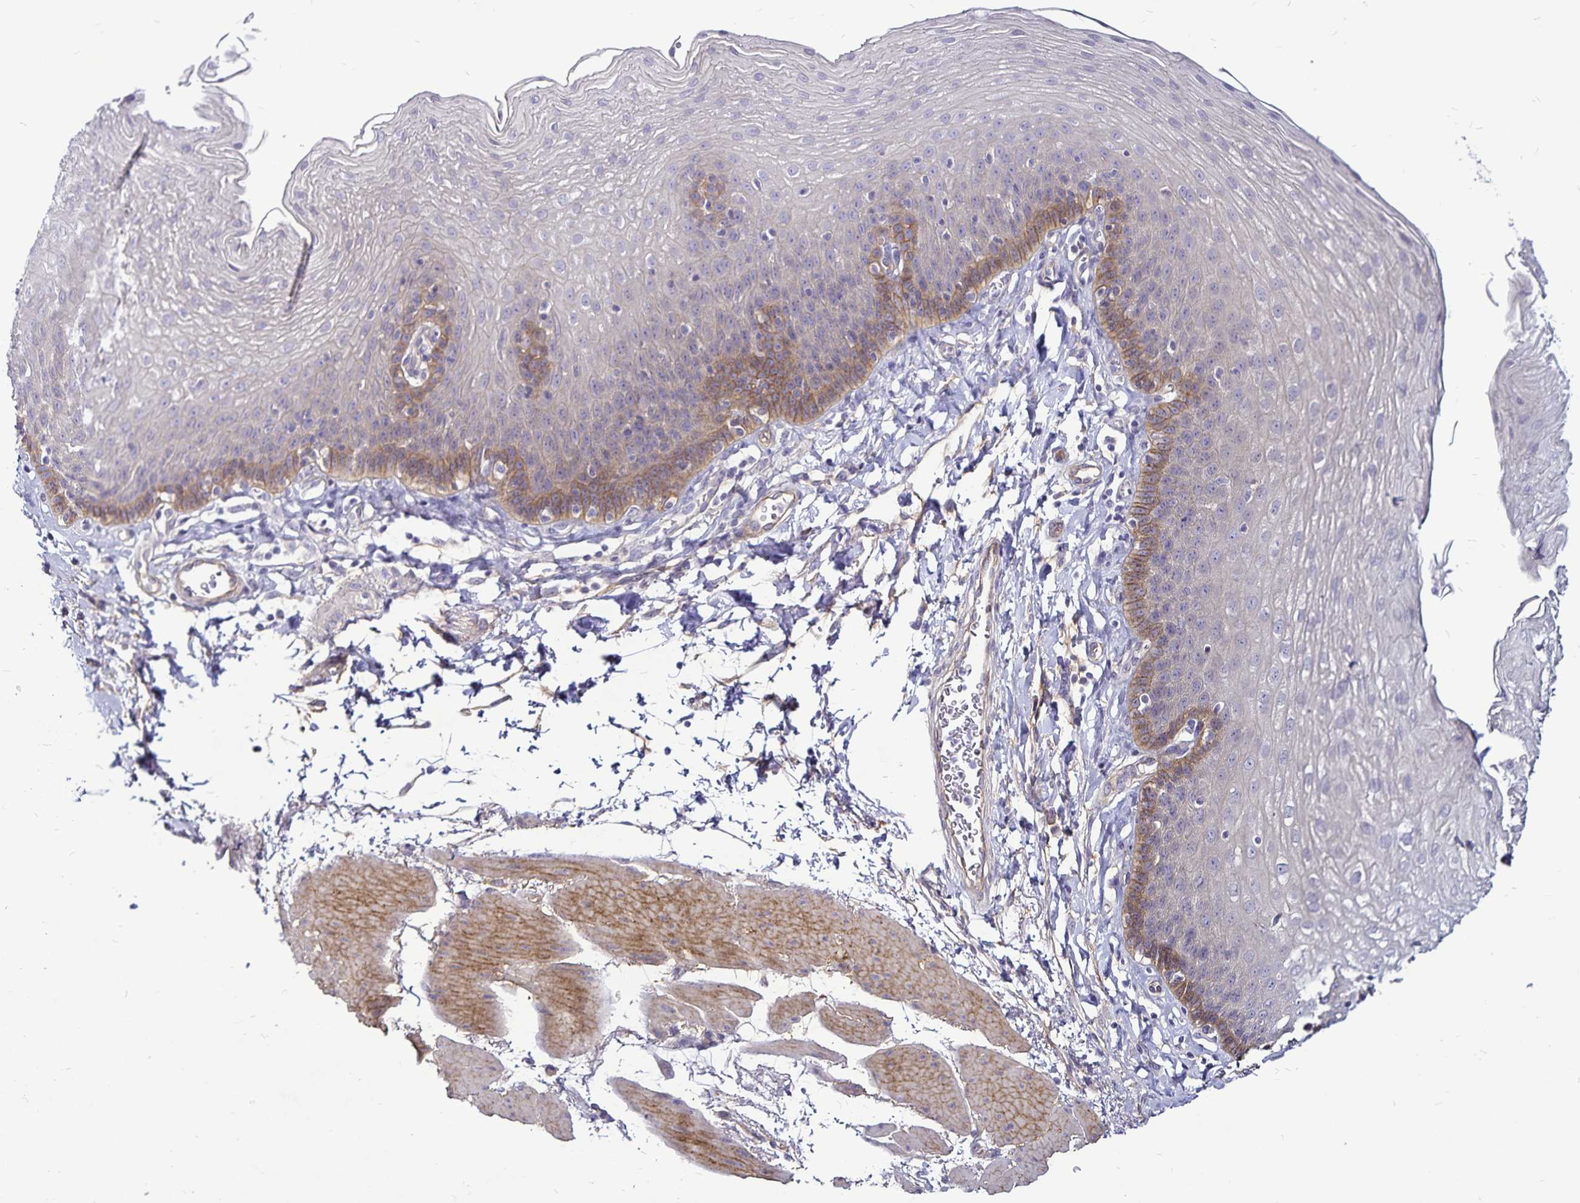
{"staining": {"intensity": "moderate", "quantity": "<25%", "location": "cytoplasmic/membranous"}, "tissue": "esophagus", "cell_type": "Squamous epithelial cells", "image_type": "normal", "snomed": [{"axis": "morphology", "description": "Normal tissue, NOS"}, {"axis": "topography", "description": "Esophagus"}], "caption": "Moderate cytoplasmic/membranous positivity for a protein is appreciated in about <25% of squamous epithelial cells of normal esophagus using IHC.", "gene": "GNG12", "patient": {"sex": "female", "age": 81}}